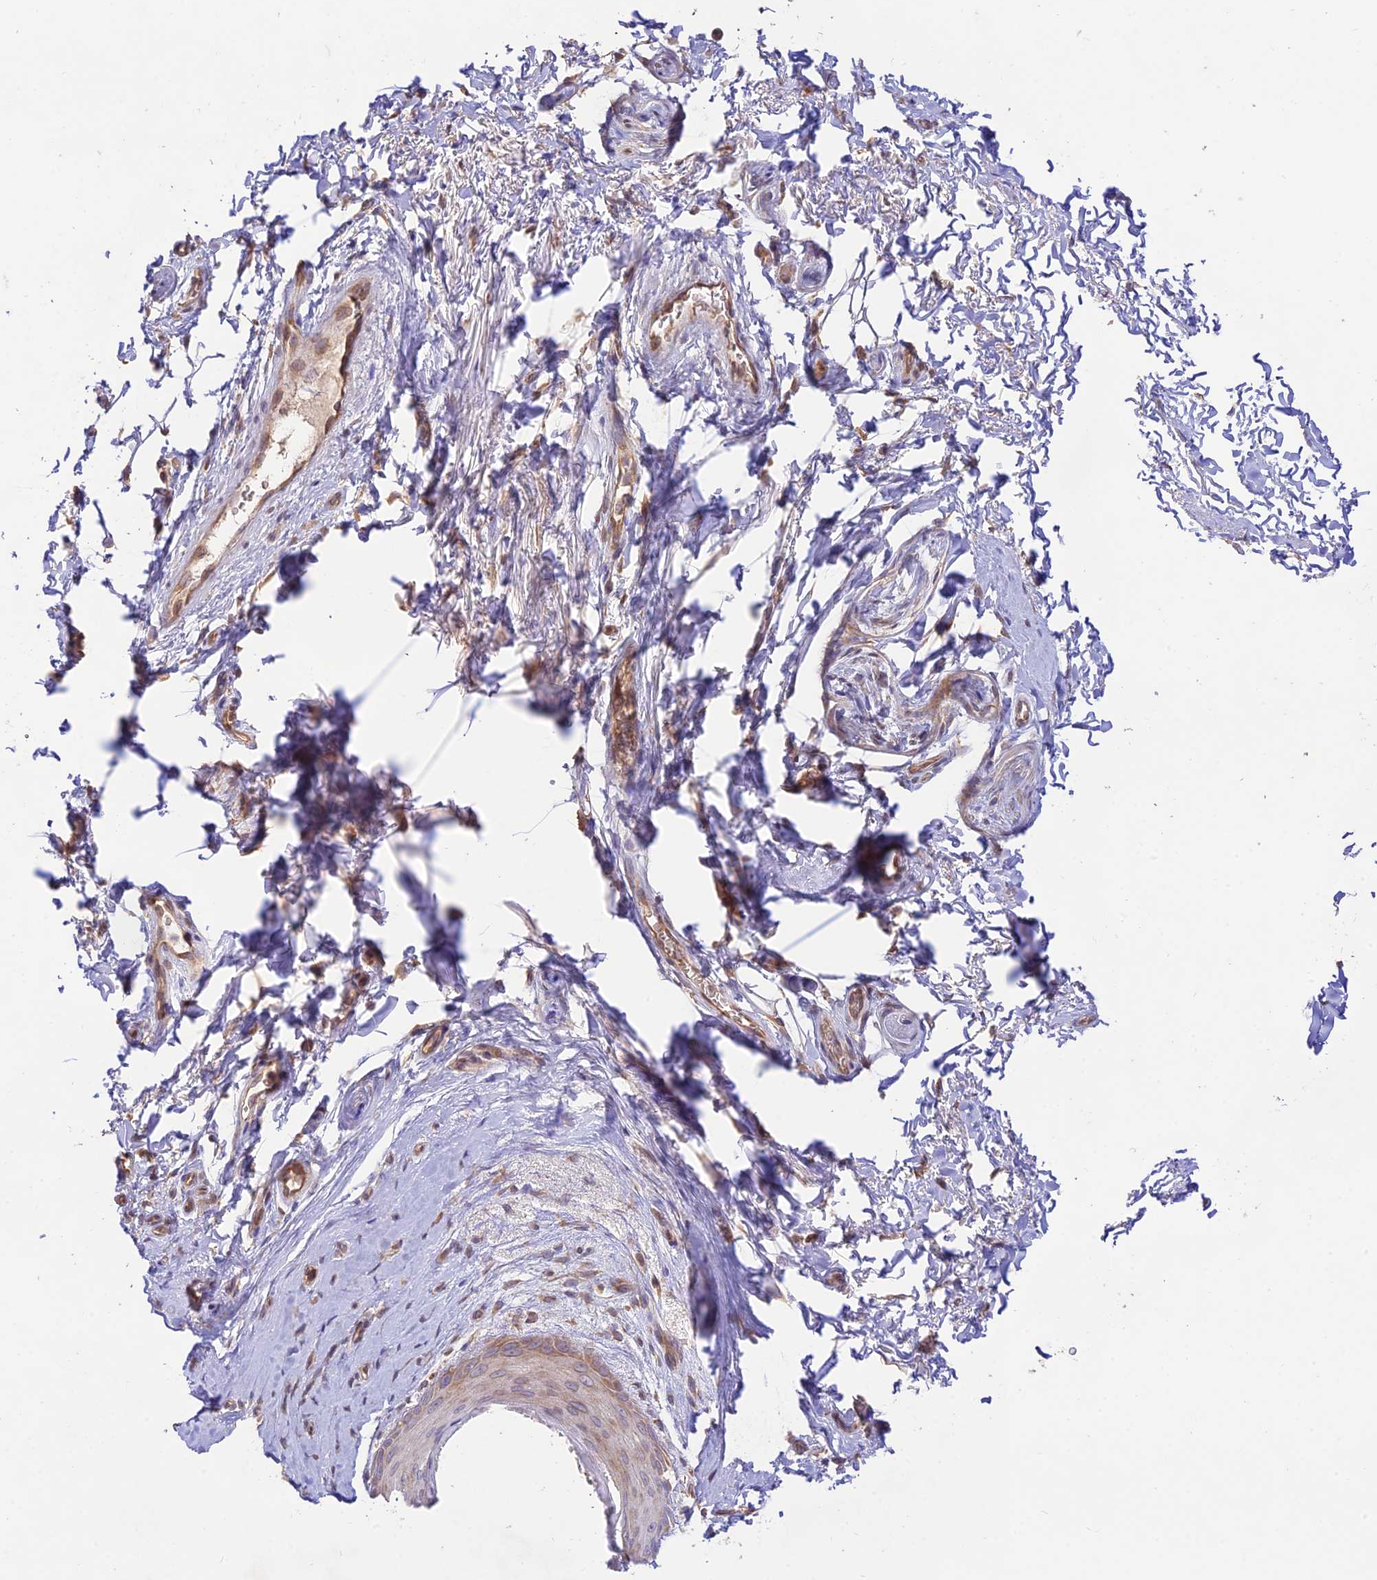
{"staining": {"intensity": "weak", "quantity": "25%-75%", "location": "cytoplasmic/membranous"}, "tissue": "skin", "cell_type": "Epidermal cells", "image_type": "normal", "snomed": [{"axis": "morphology", "description": "Normal tissue, NOS"}, {"axis": "topography", "description": "Anal"}], "caption": "A photomicrograph showing weak cytoplasmic/membranous expression in approximately 25%-75% of epidermal cells in normal skin, as visualized by brown immunohistochemical staining.", "gene": "TMEM259", "patient": {"sex": "male", "age": 44}}